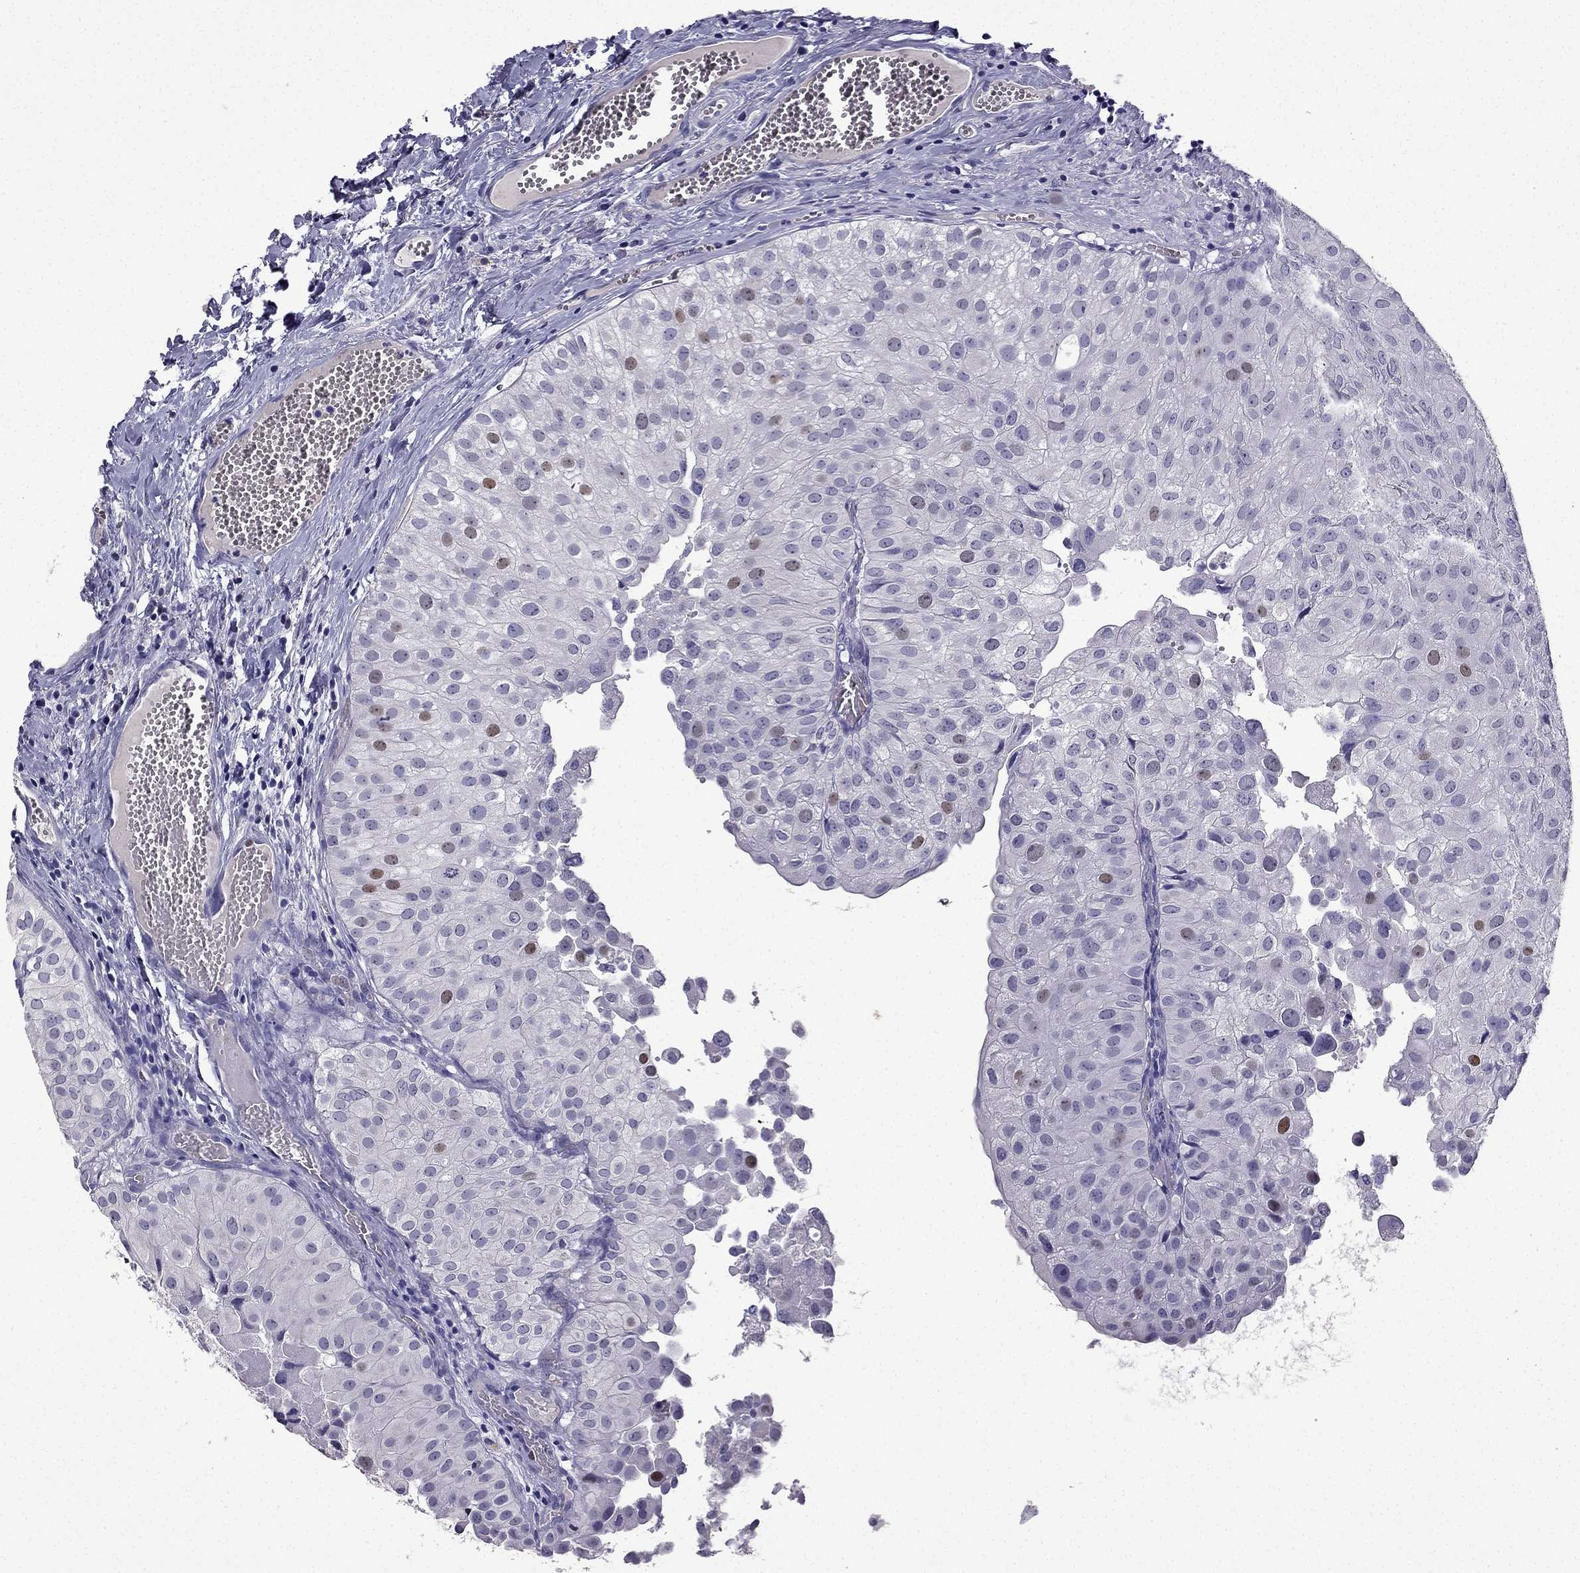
{"staining": {"intensity": "moderate", "quantity": "<25%", "location": "nuclear"}, "tissue": "urothelial cancer", "cell_type": "Tumor cells", "image_type": "cancer", "snomed": [{"axis": "morphology", "description": "Urothelial carcinoma, Low grade"}, {"axis": "topography", "description": "Urinary bladder"}], "caption": "Low-grade urothelial carcinoma stained for a protein exhibits moderate nuclear positivity in tumor cells.", "gene": "UHRF1", "patient": {"sex": "female", "age": 78}}